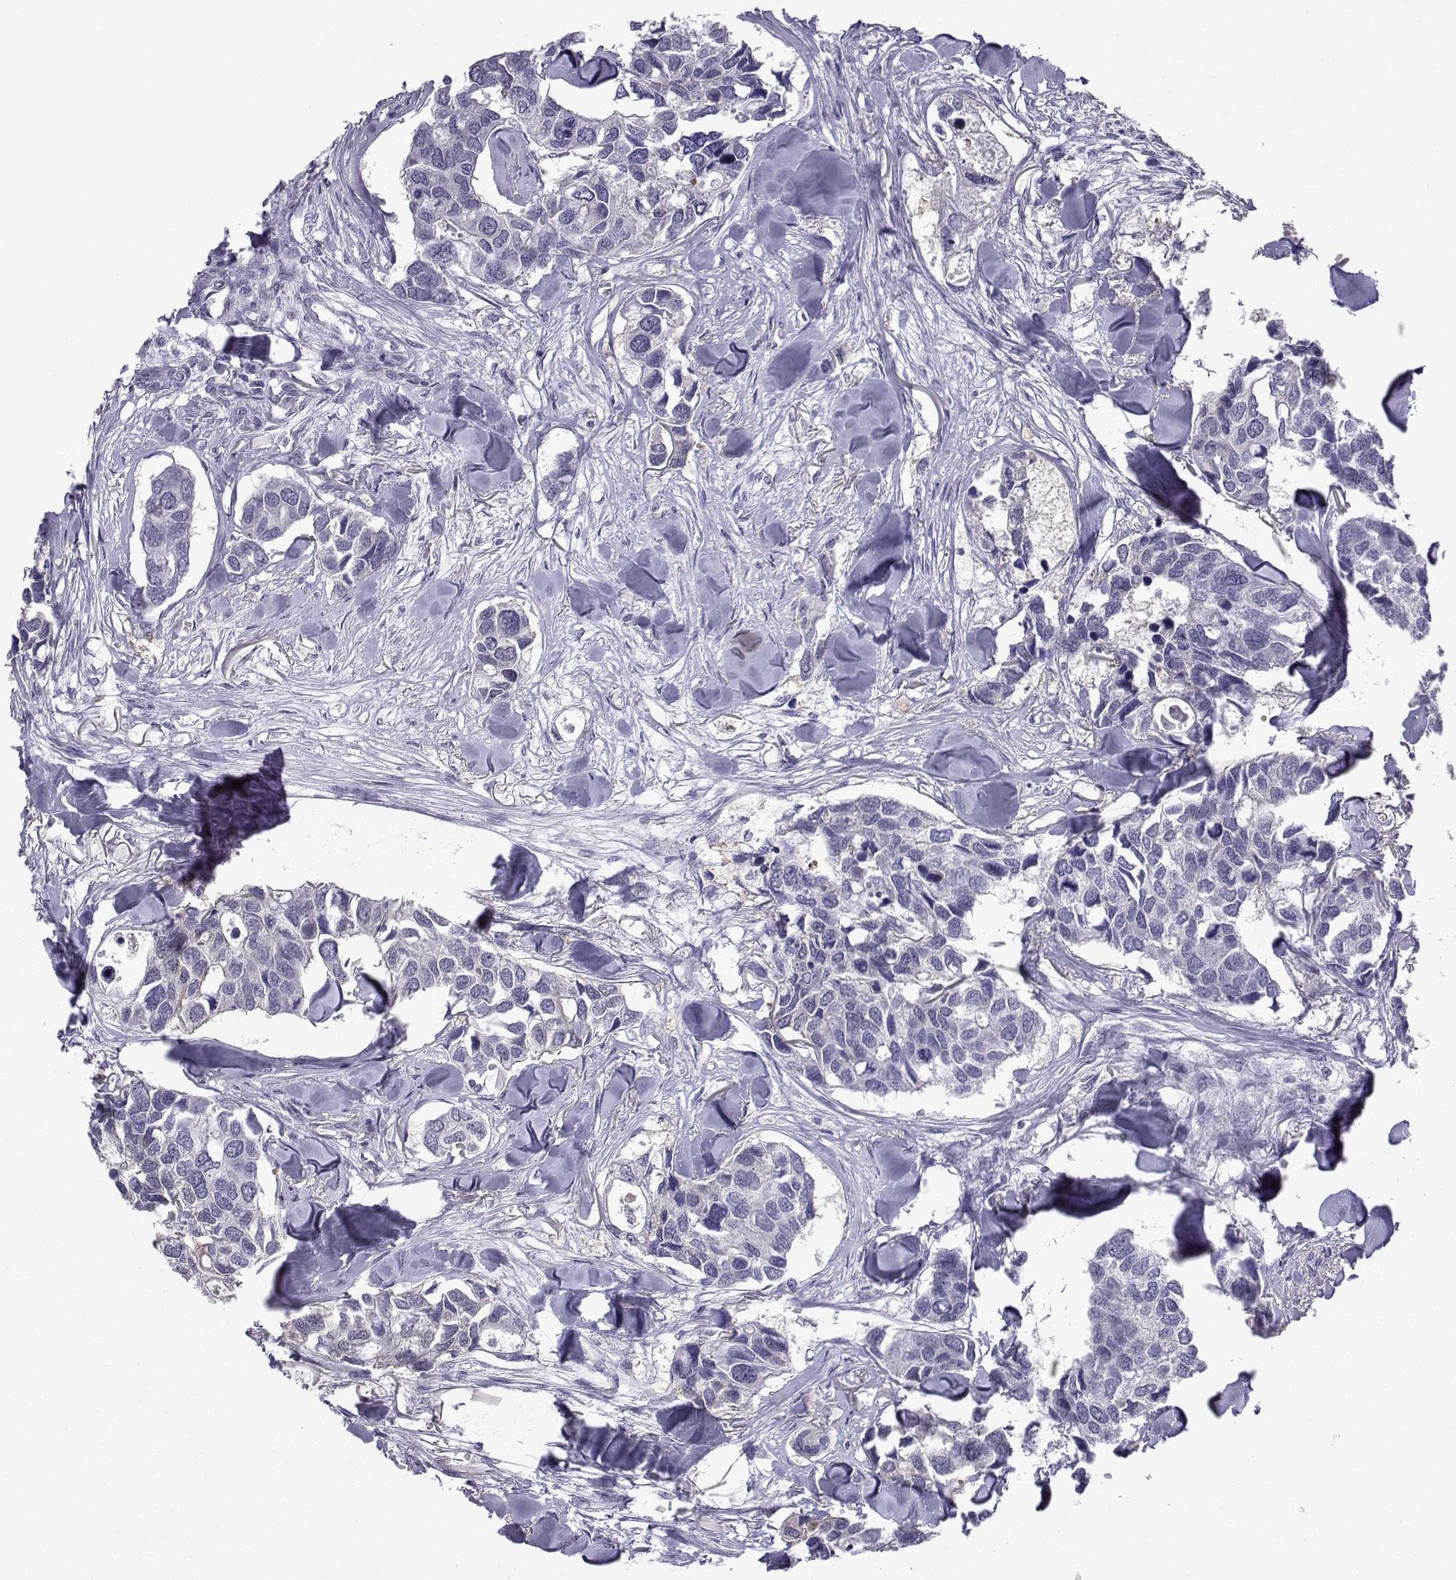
{"staining": {"intensity": "negative", "quantity": "none", "location": "none"}, "tissue": "breast cancer", "cell_type": "Tumor cells", "image_type": "cancer", "snomed": [{"axis": "morphology", "description": "Duct carcinoma"}, {"axis": "topography", "description": "Breast"}], "caption": "An IHC micrograph of breast cancer (infiltrating ductal carcinoma) is shown. There is no staining in tumor cells of breast cancer (infiltrating ductal carcinoma).", "gene": "CFAP70", "patient": {"sex": "female", "age": 83}}